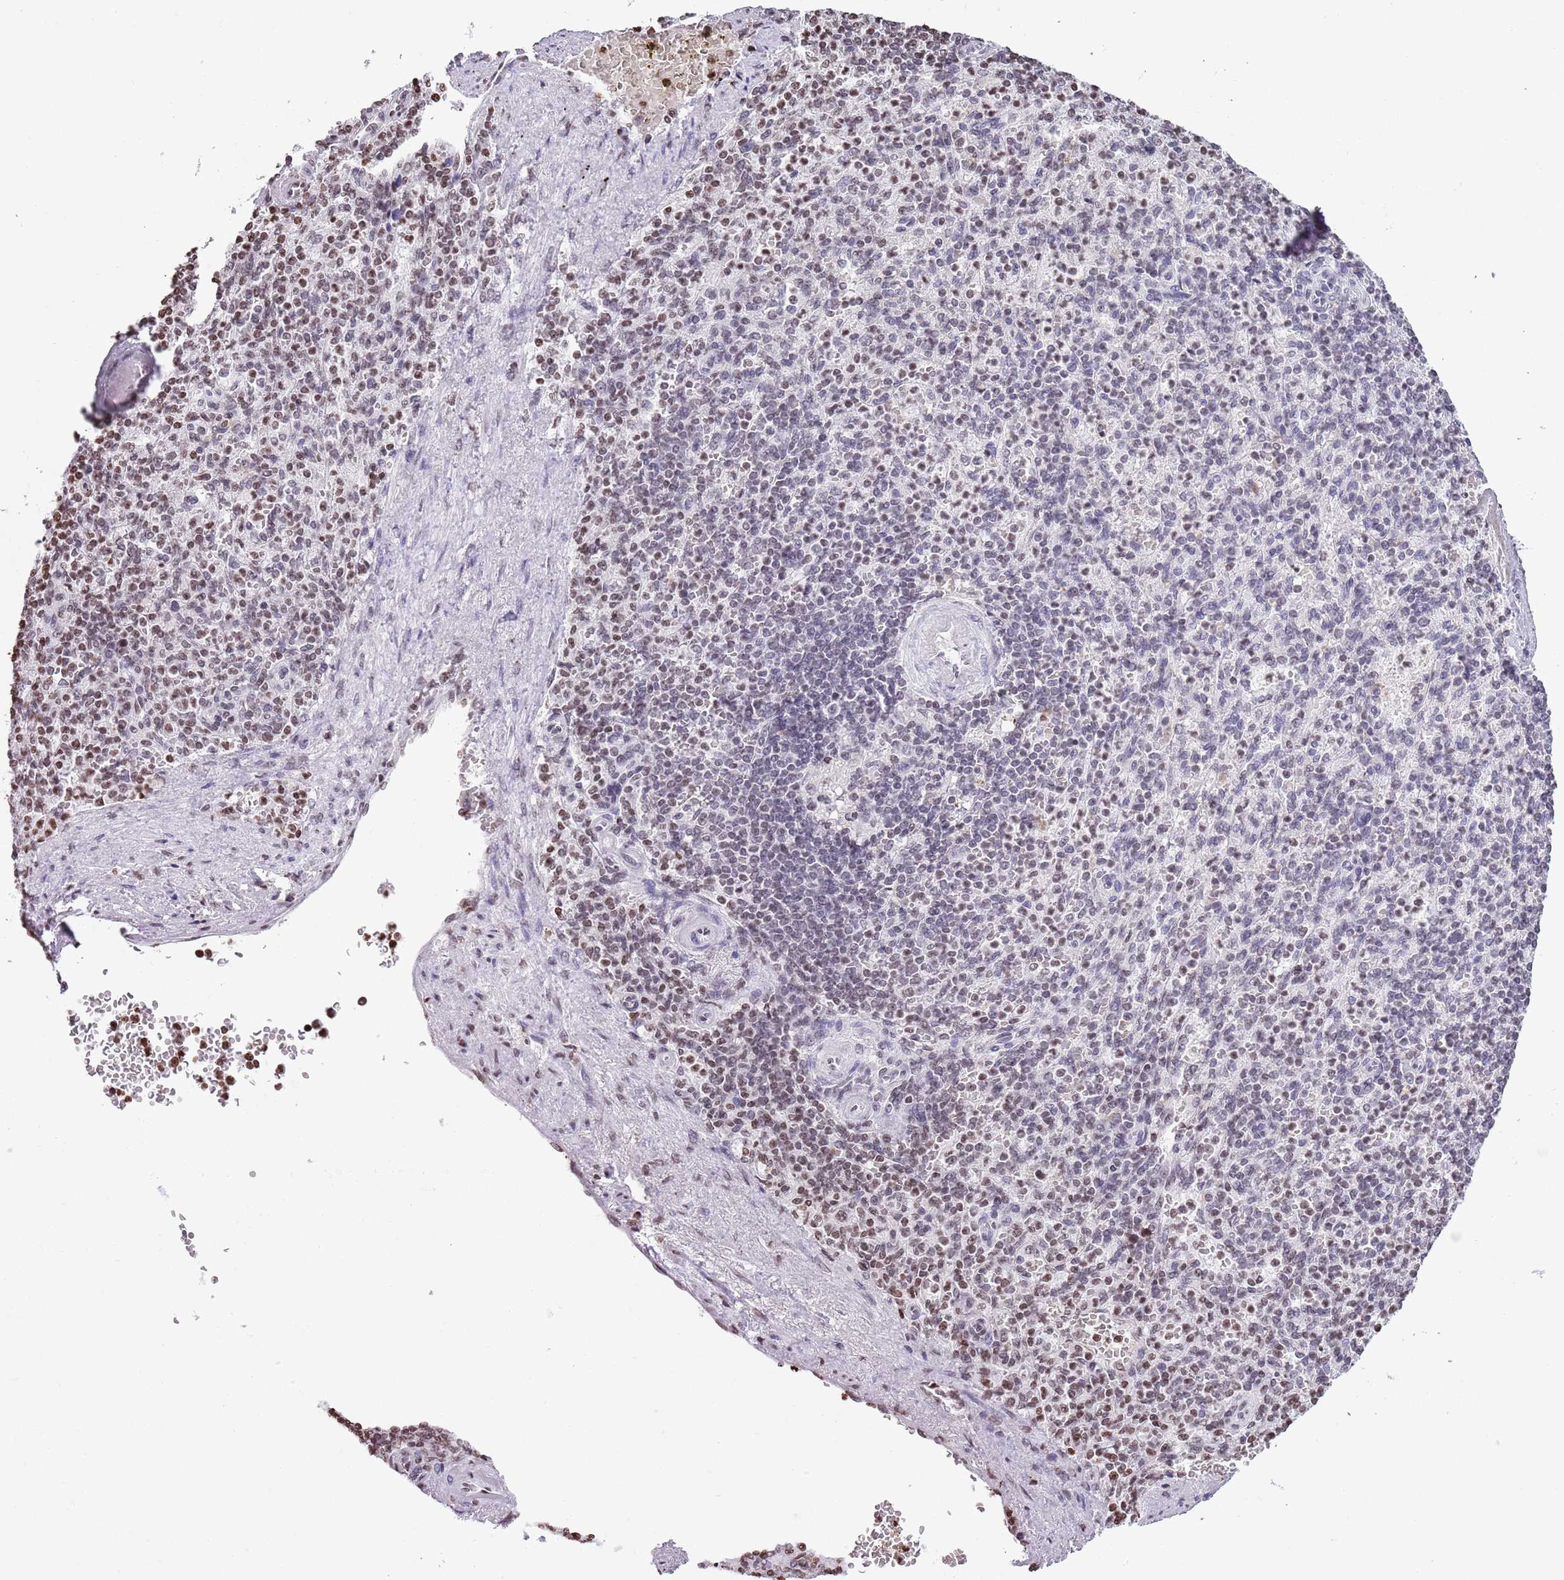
{"staining": {"intensity": "moderate", "quantity": "<25%", "location": "nuclear"}, "tissue": "spleen", "cell_type": "Cells in red pulp", "image_type": "normal", "snomed": [{"axis": "morphology", "description": "Normal tissue, NOS"}, {"axis": "topography", "description": "Spleen"}], "caption": "High-power microscopy captured an immunohistochemistry (IHC) histopathology image of unremarkable spleen, revealing moderate nuclear expression in approximately <25% of cells in red pulp.", "gene": "KPNA3", "patient": {"sex": "female", "age": 74}}